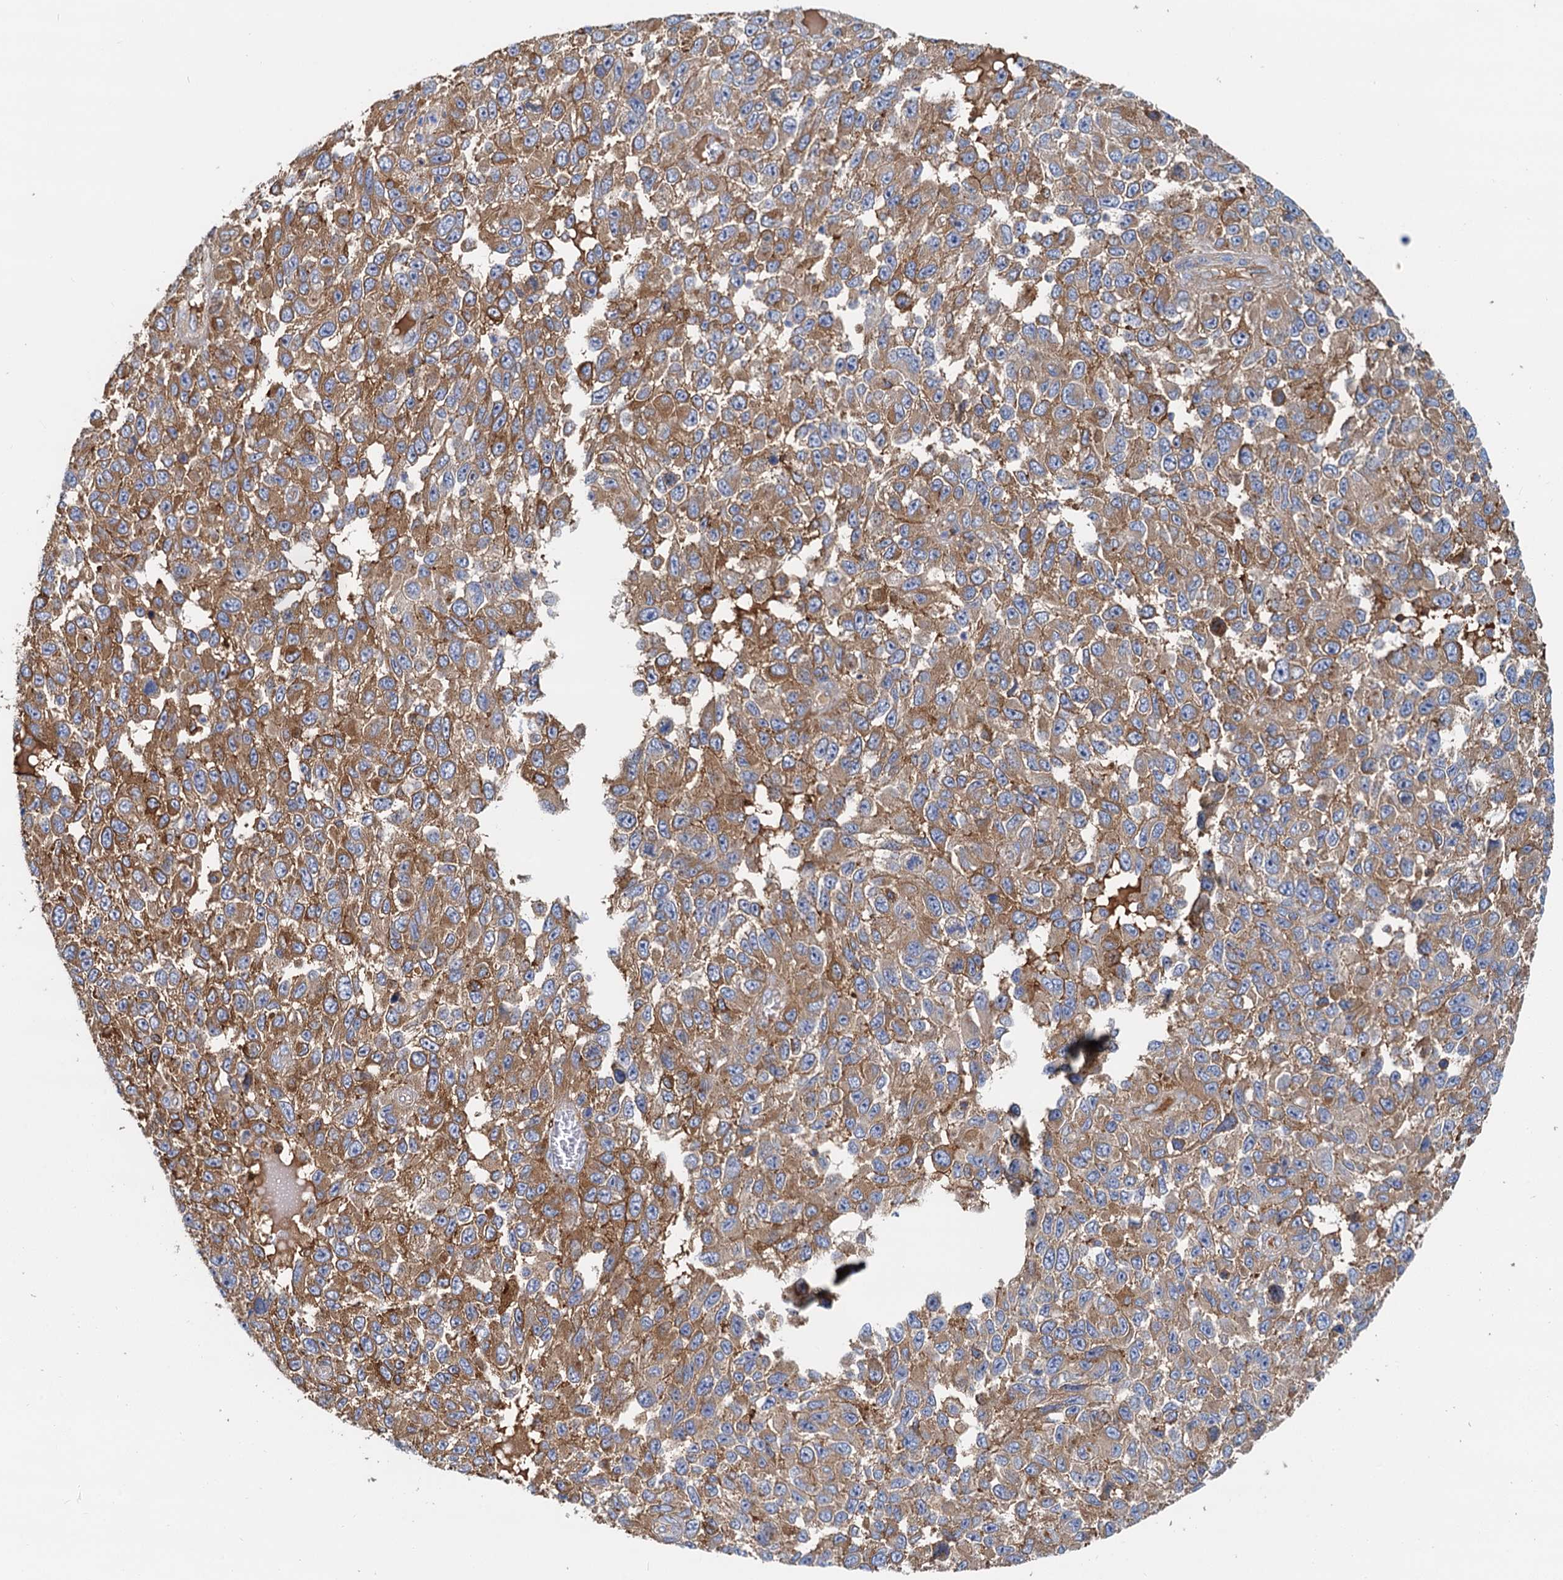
{"staining": {"intensity": "moderate", "quantity": ">75%", "location": "cytoplasmic/membranous"}, "tissue": "melanoma", "cell_type": "Tumor cells", "image_type": "cancer", "snomed": [{"axis": "morphology", "description": "Normal tissue, NOS"}, {"axis": "morphology", "description": "Malignant melanoma, NOS"}, {"axis": "topography", "description": "Skin"}], "caption": "High-magnification brightfield microscopy of melanoma stained with DAB (brown) and counterstained with hematoxylin (blue). tumor cells exhibit moderate cytoplasmic/membranous expression is present in about>75% of cells.", "gene": "LNX2", "patient": {"sex": "female", "age": 96}}